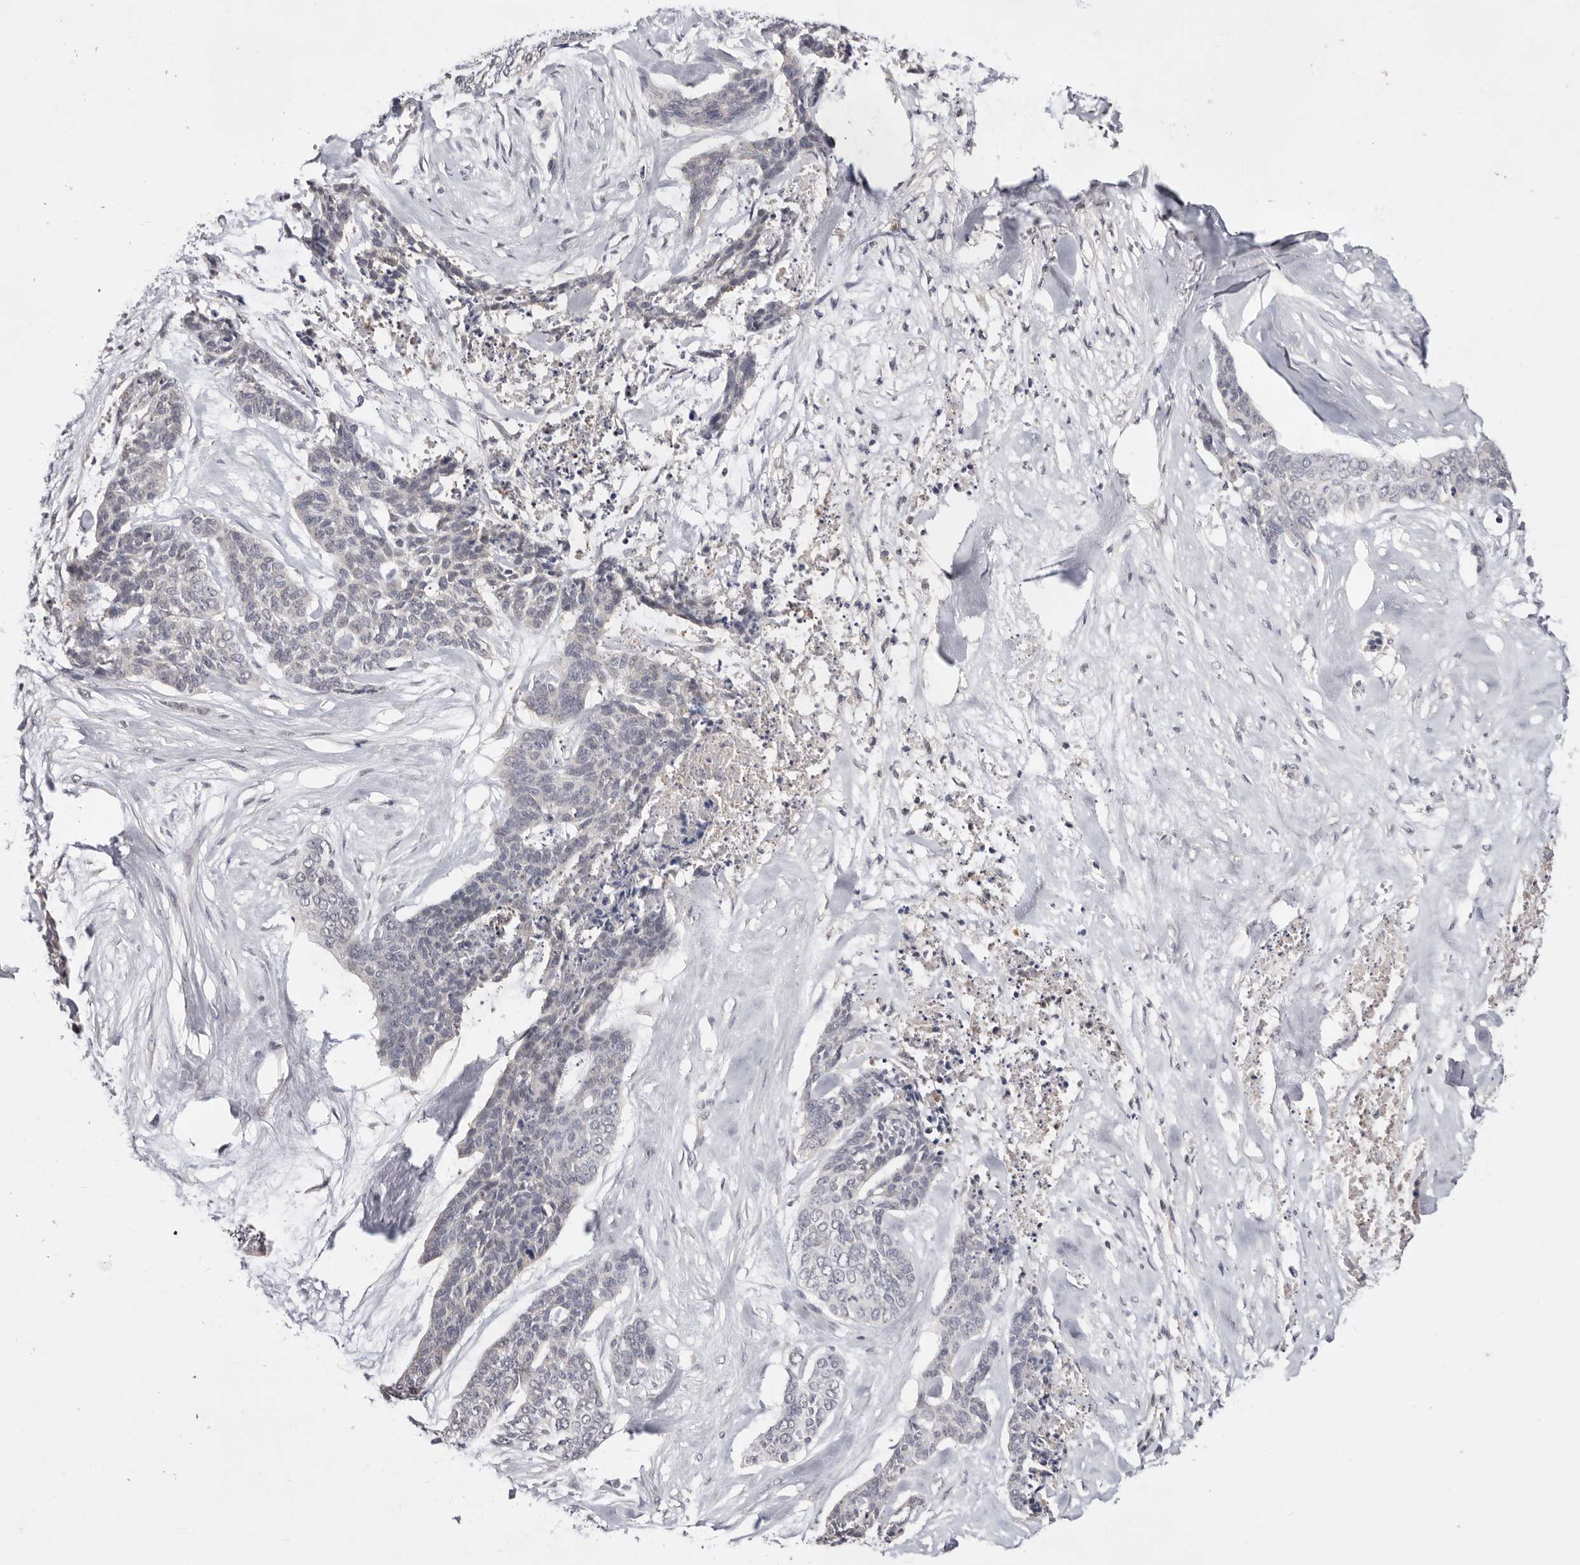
{"staining": {"intensity": "negative", "quantity": "none", "location": "none"}, "tissue": "skin cancer", "cell_type": "Tumor cells", "image_type": "cancer", "snomed": [{"axis": "morphology", "description": "Basal cell carcinoma"}, {"axis": "topography", "description": "Skin"}], "caption": "An immunohistochemistry (IHC) image of skin basal cell carcinoma is shown. There is no staining in tumor cells of skin basal cell carcinoma.", "gene": "DOP1A", "patient": {"sex": "female", "age": 64}}